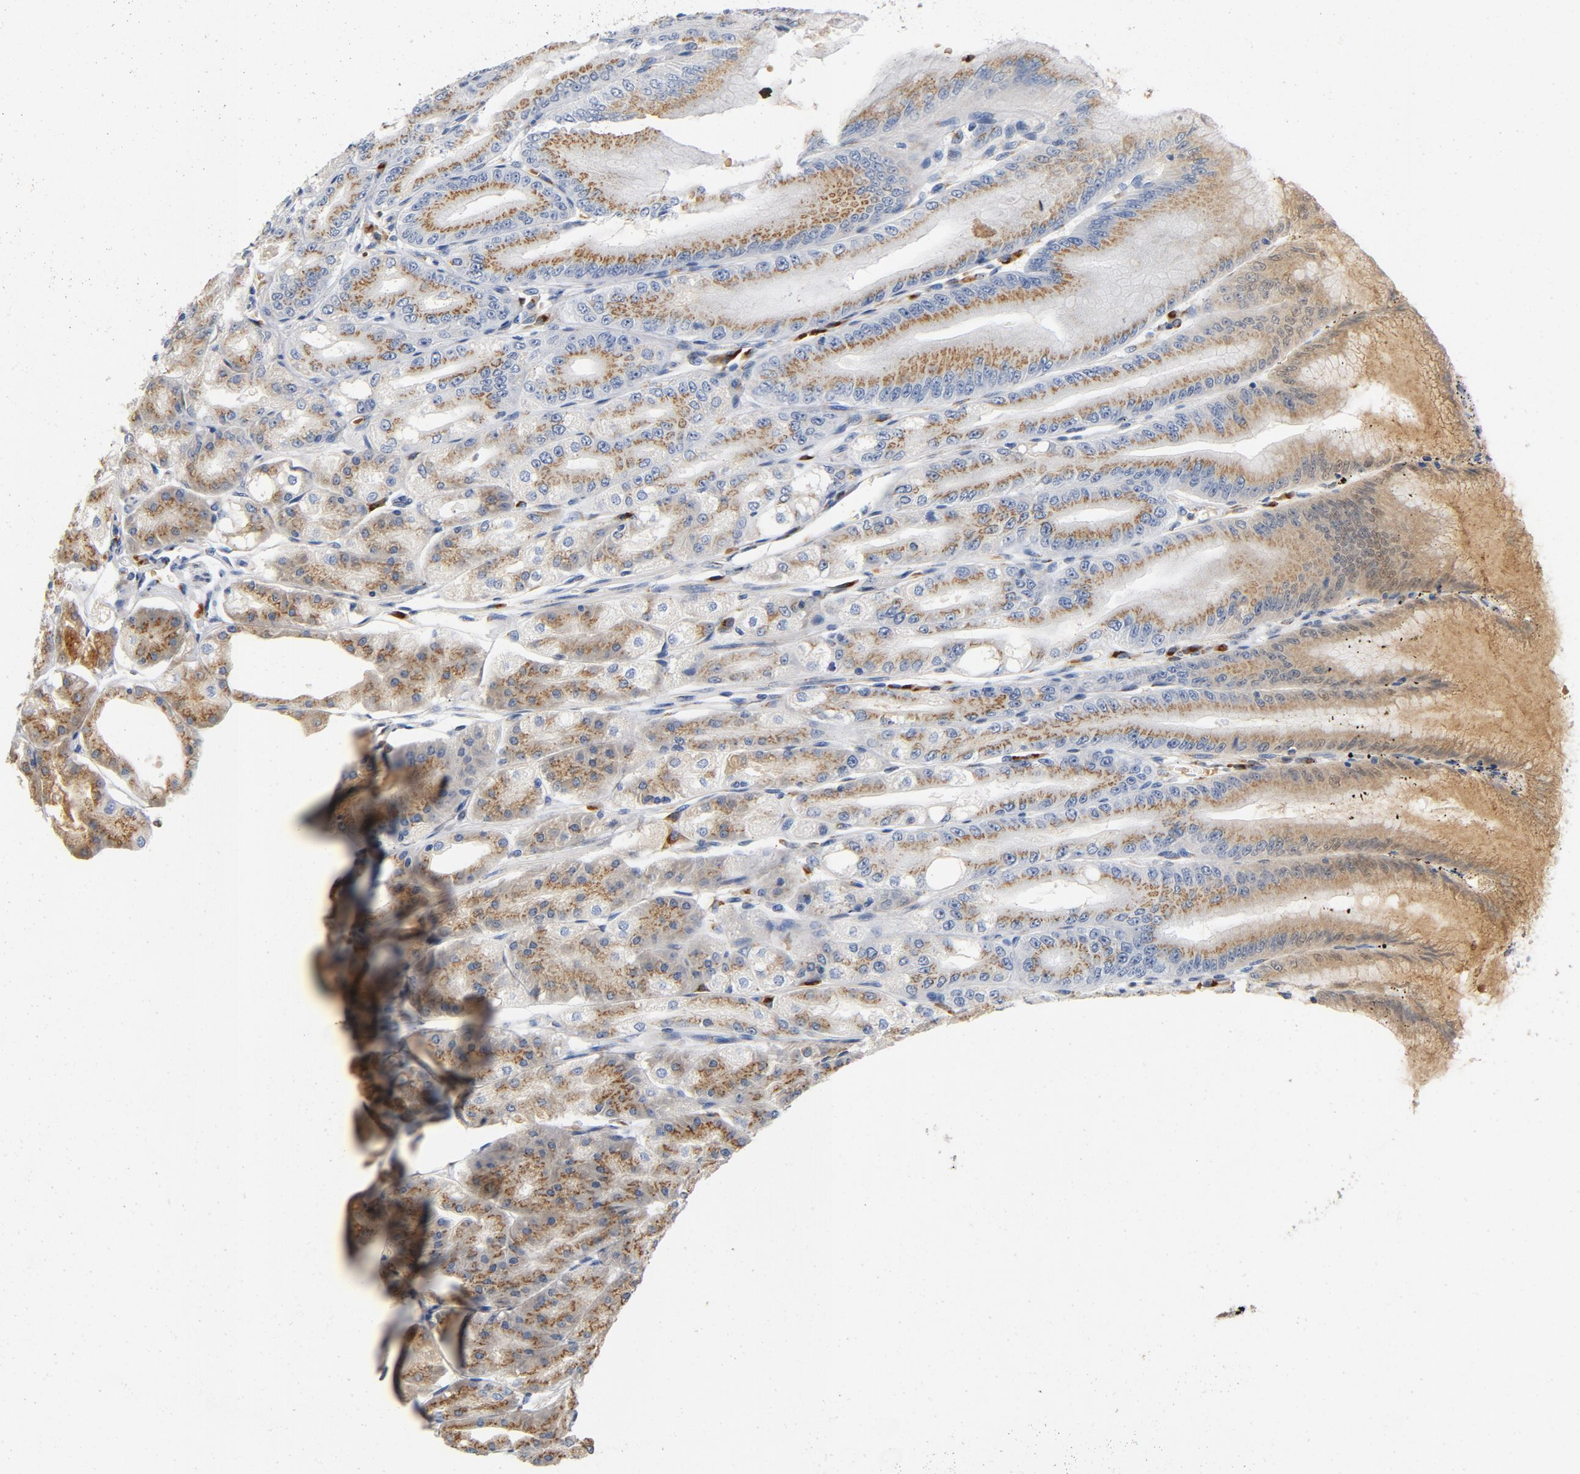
{"staining": {"intensity": "moderate", "quantity": "<25%", "location": "cytoplasmic/membranous"}, "tissue": "stomach", "cell_type": "Glandular cells", "image_type": "normal", "snomed": [{"axis": "morphology", "description": "Normal tissue, NOS"}, {"axis": "topography", "description": "Stomach, lower"}], "caption": "Stomach stained for a protein (brown) shows moderate cytoplasmic/membranous positive expression in about <25% of glandular cells.", "gene": "LMAN2", "patient": {"sex": "male", "age": 71}}